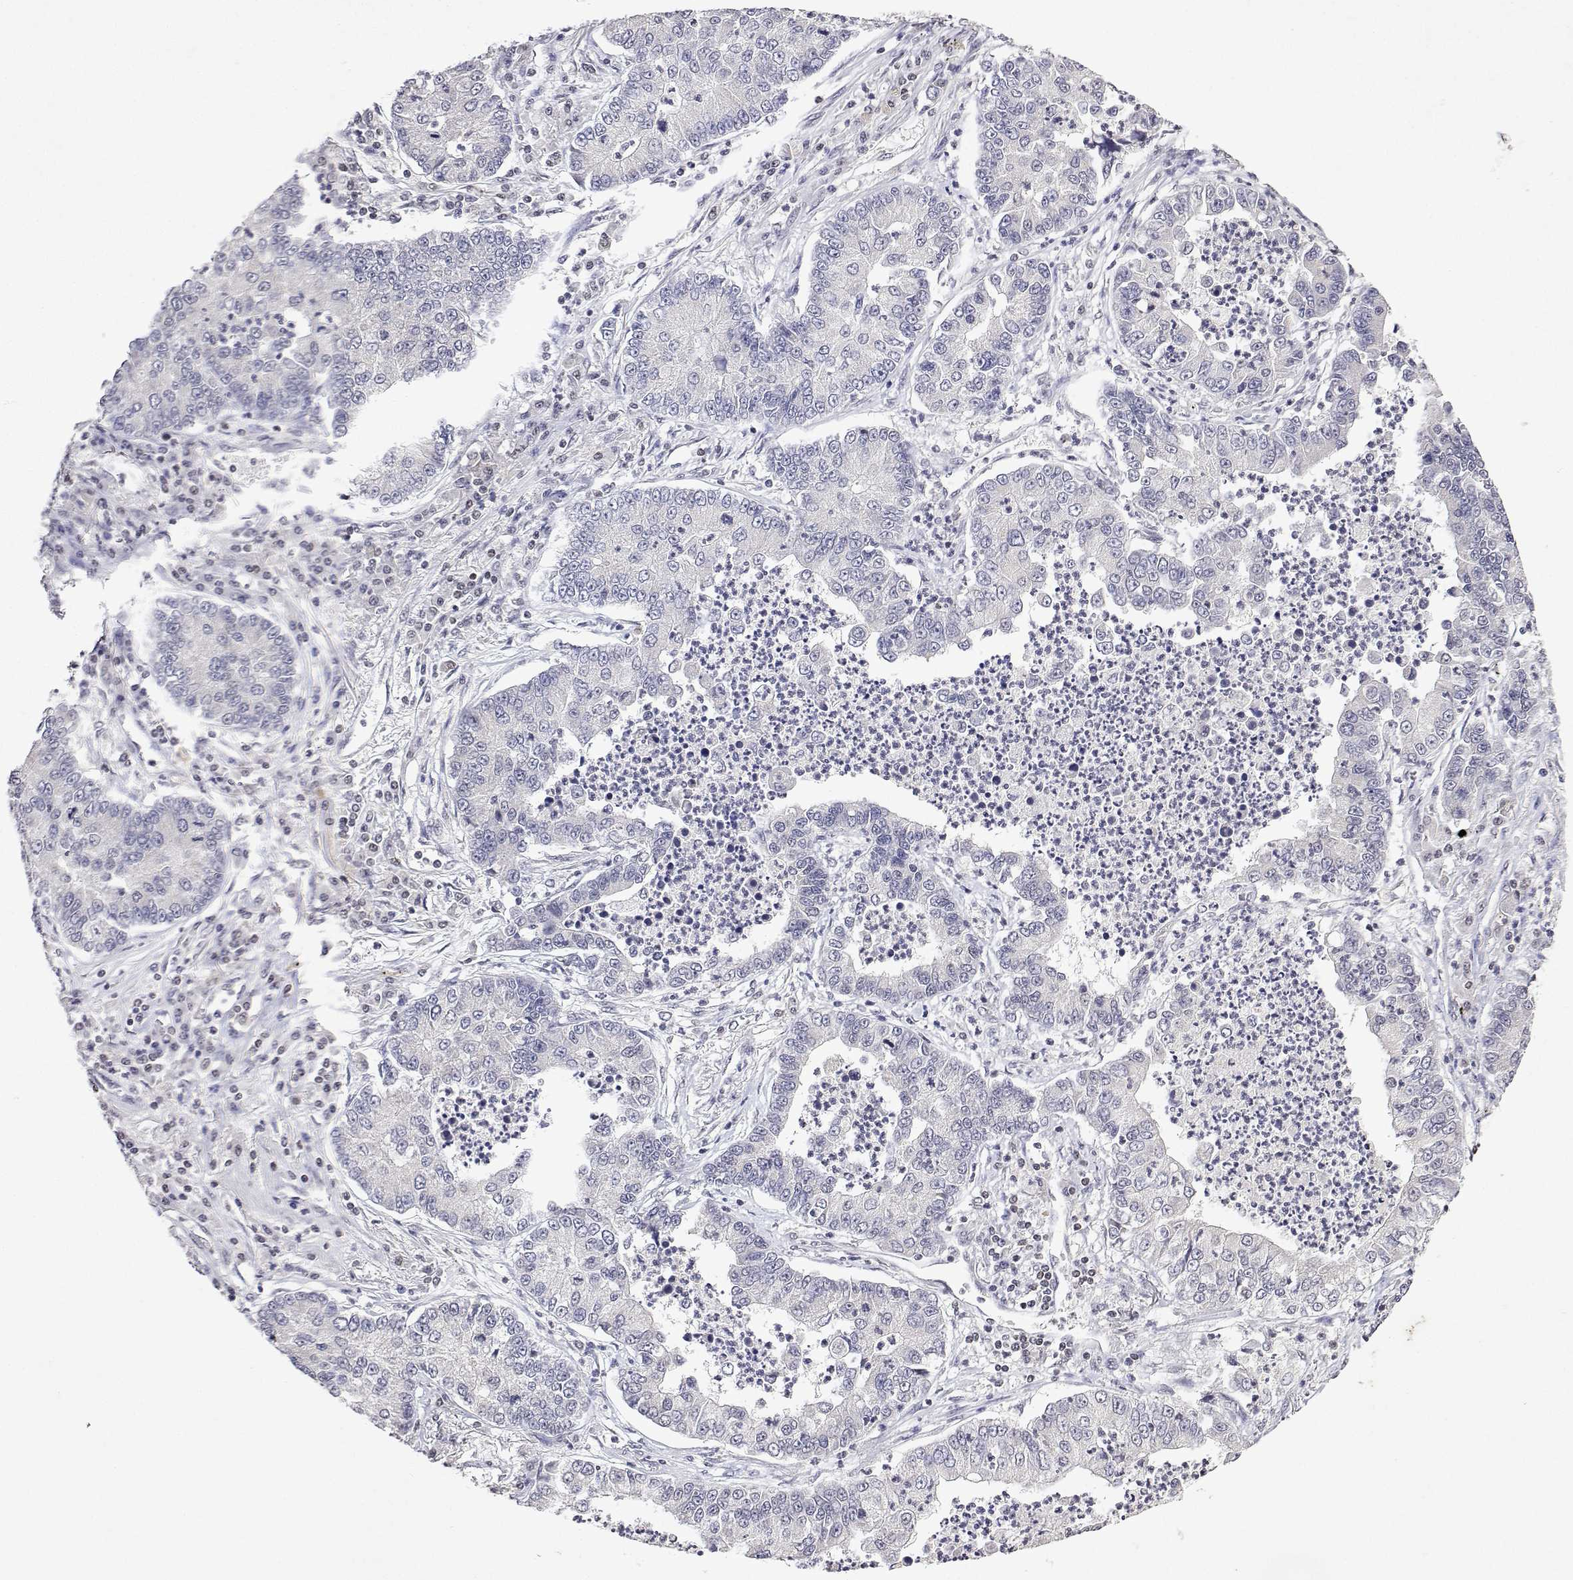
{"staining": {"intensity": "negative", "quantity": "none", "location": "none"}, "tissue": "lung cancer", "cell_type": "Tumor cells", "image_type": "cancer", "snomed": [{"axis": "morphology", "description": "Adenocarcinoma, NOS"}, {"axis": "topography", "description": "Lung"}], "caption": "Tumor cells are negative for protein expression in human adenocarcinoma (lung). (Stains: DAB (3,3'-diaminobenzidine) IHC with hematoxylin counter stain, Microscopy: brightfield microscopy at high magnification).", "gene": "XPC", "patient": {"sex": "female", "age": 57}}